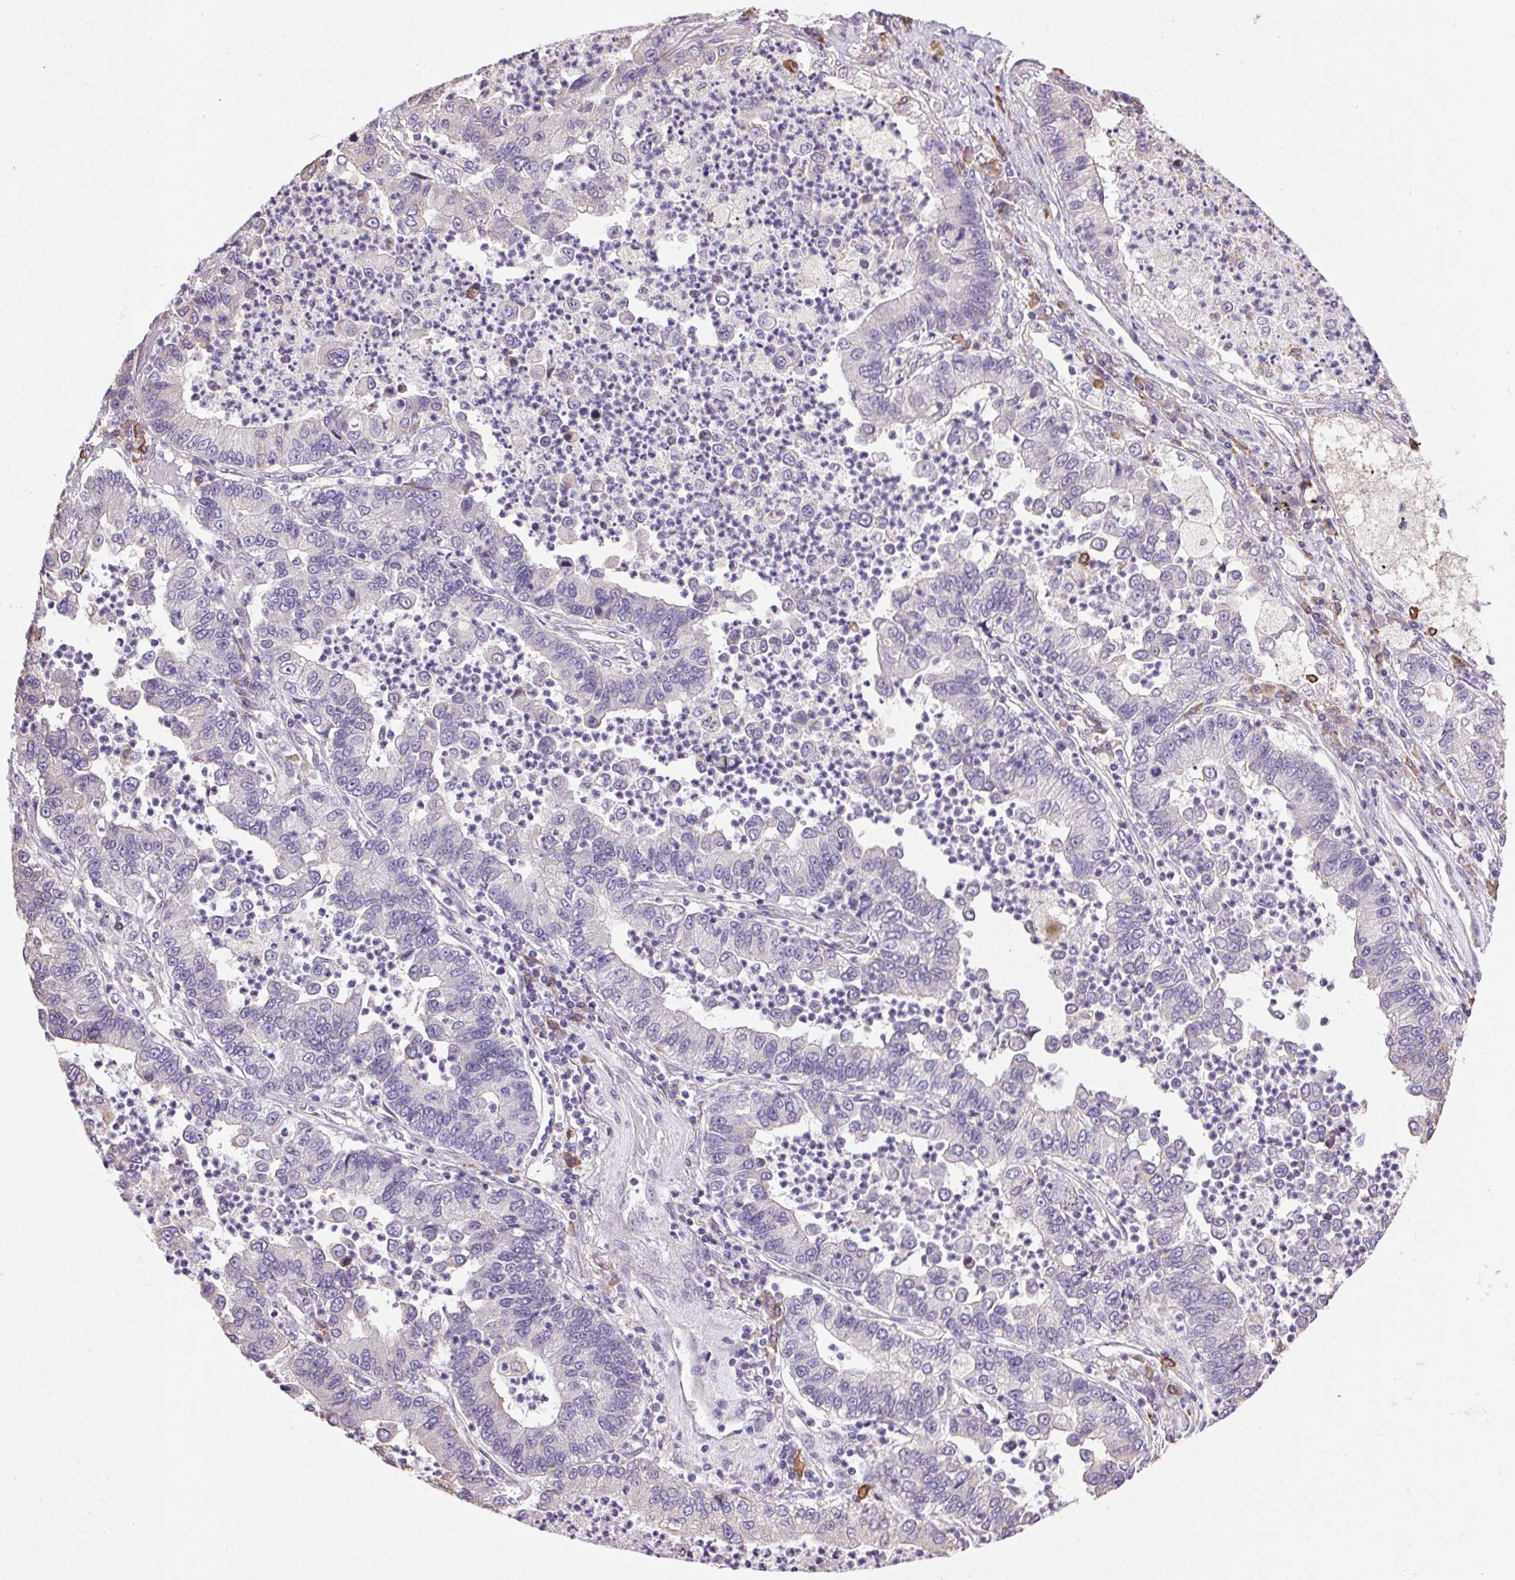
{"staining": {"intensity": "negative", "quantity": "none", "location": "none"}, "tissue": "lung cancer", "cell_type": "Tumor cells", "image_type": "cancer", "snomed": [{"axis": "morphology", "description": "Adenocarcinoma, NOS"}, {"axis": "topography", "description": "Lung"}], "caption": "Immunohistochemistry (IHC) of adenocarcinoma (lung) displays no positivity in tumor cells.", "gene": "SNX31", "patient": {"sex": "female", "age": 57}}